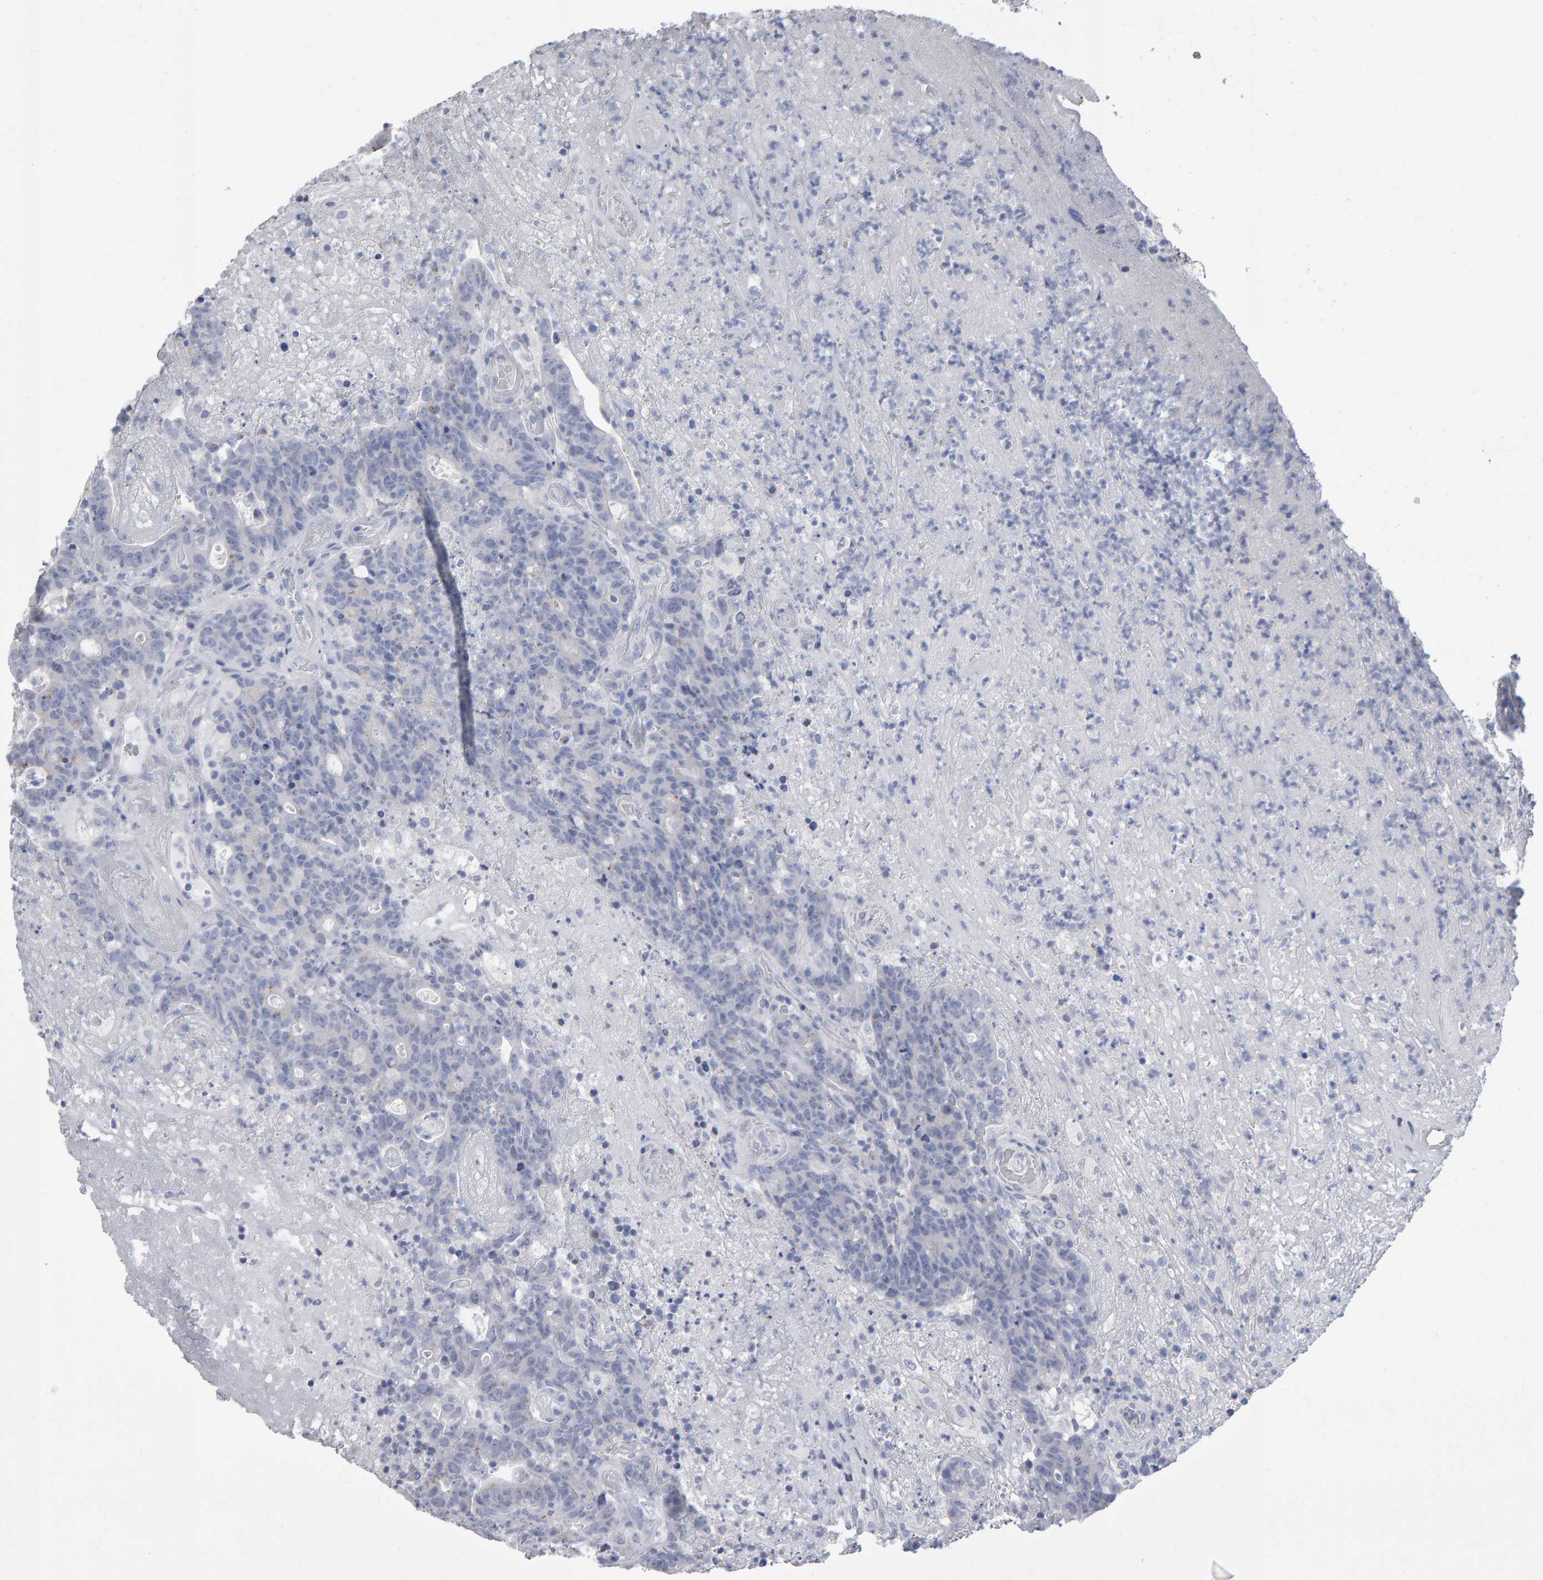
{"staining": {"intensity": "negative", "quantity": "none", "location": "none"}, "tissue": "colorectal cancer", "cell_type": "Tumor cells", "image_type": "cancer", "snomed": [{"axis": "morphology", "description": "Normal tissue, NOS"}, {"axis": "morphology", "description": "Adenocarcinoma, NOS"}, {"axis": "topography", "description": "Colon"}], "caption": "This is a micrograph of immunohistochemistry staining of colorectal cancer (adenocarcinoma), which shows no expression in tumor cells. The staining is performed using DAB brown chromogen with nuclei counter-stained in using hematoxylin.", "gene": "NCDN", "patient": {"sex": "female", "age": 75}}